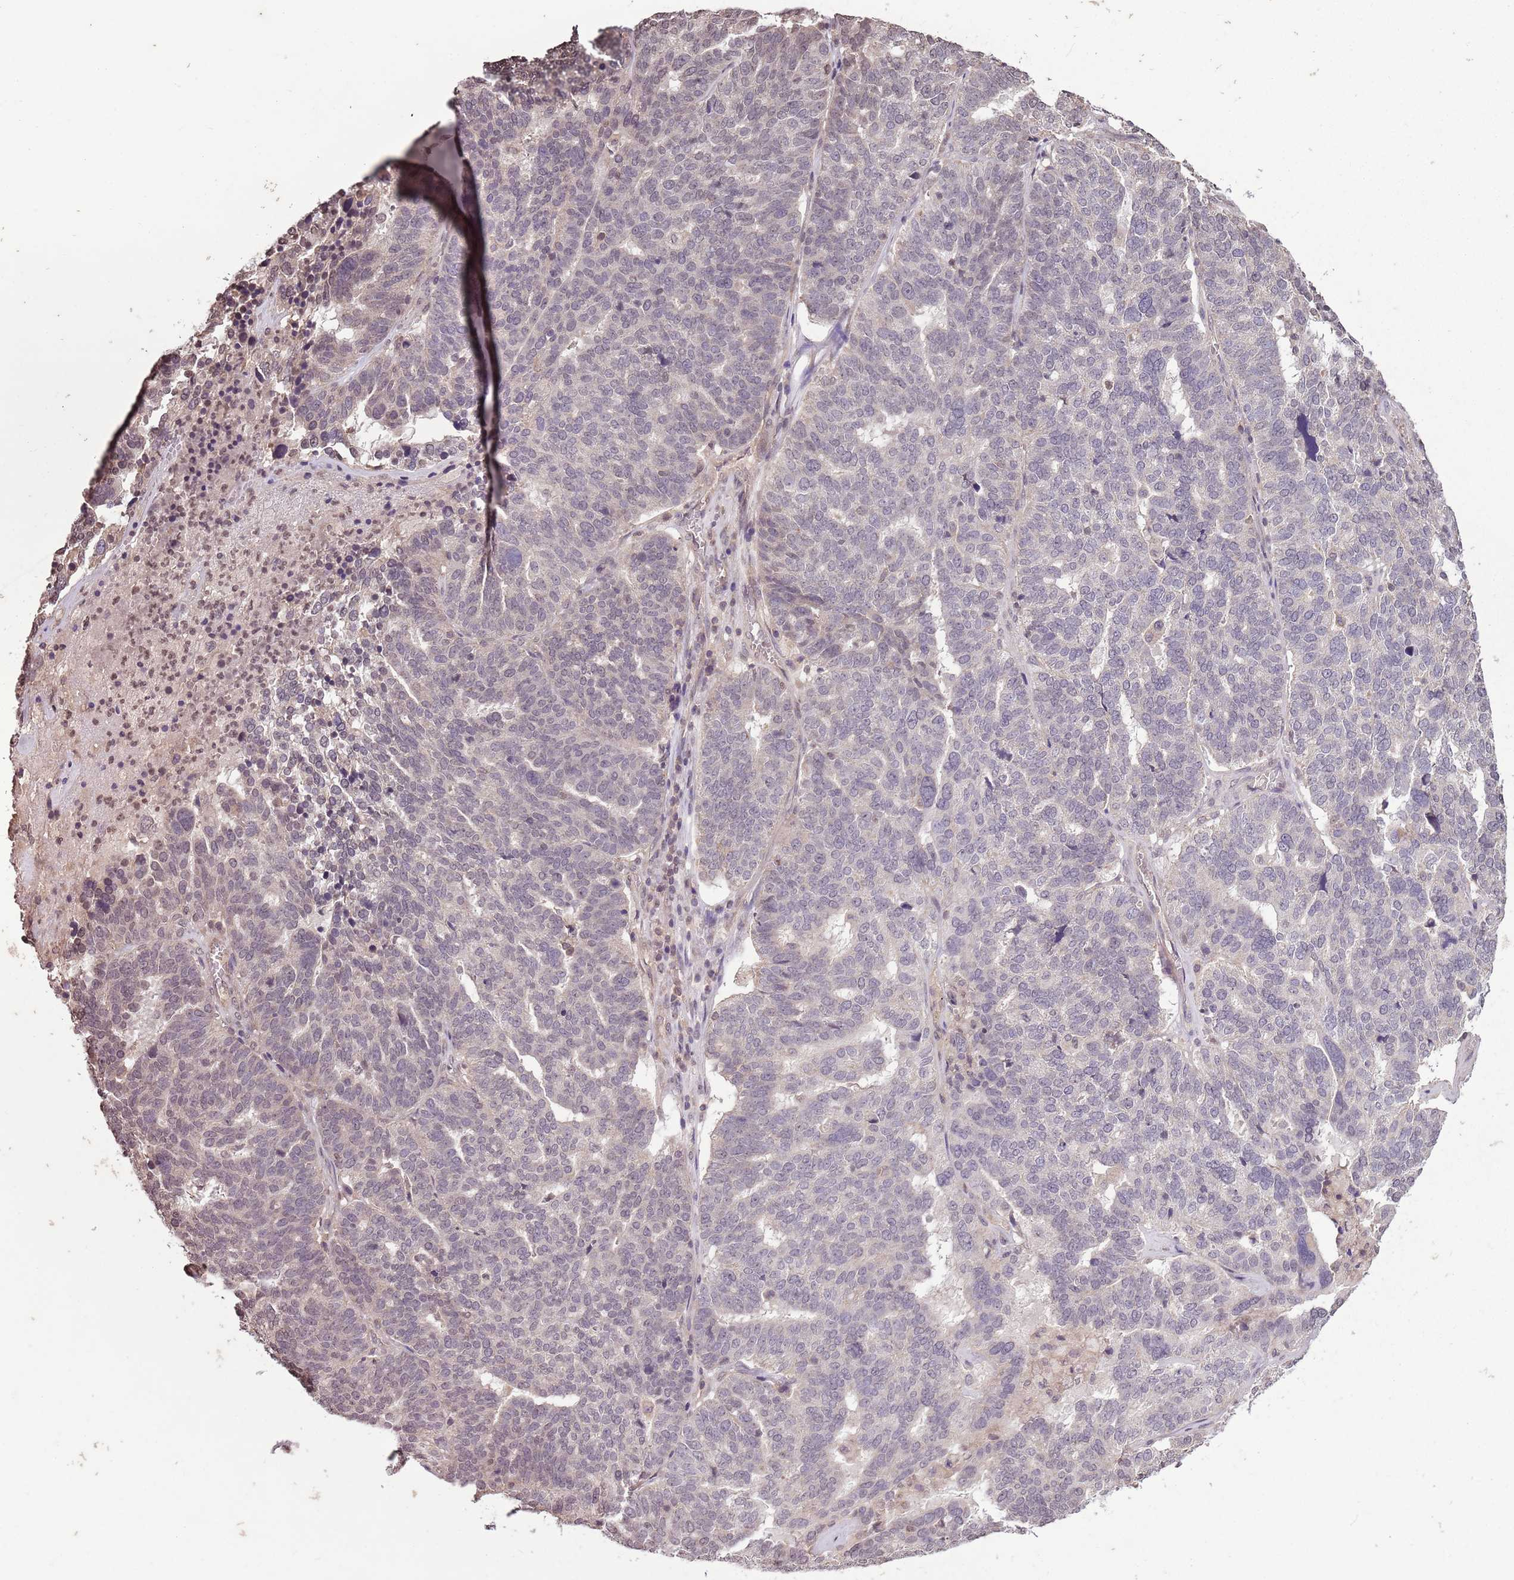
{"staining": {"intensity": "negative", "quantity": "none", "location": "none"}, "tissue": "ovarian cancer", "cell_type": "Tumor cells", "image_type": "cancer", "snomed": [{"axis": "morphology", "description": "Cystadenocarcinoma, serous, NOS"}, {"axis": "topography", "description": "Ovary"}], "caption": "Tumor cells show no significant expression in serous cystadenocarcinoma (ovarian). (IHC, brightfield microscopy, high magnification).", "gene": "CAPN9", "patient": {"sex": "female", "age": 59}}